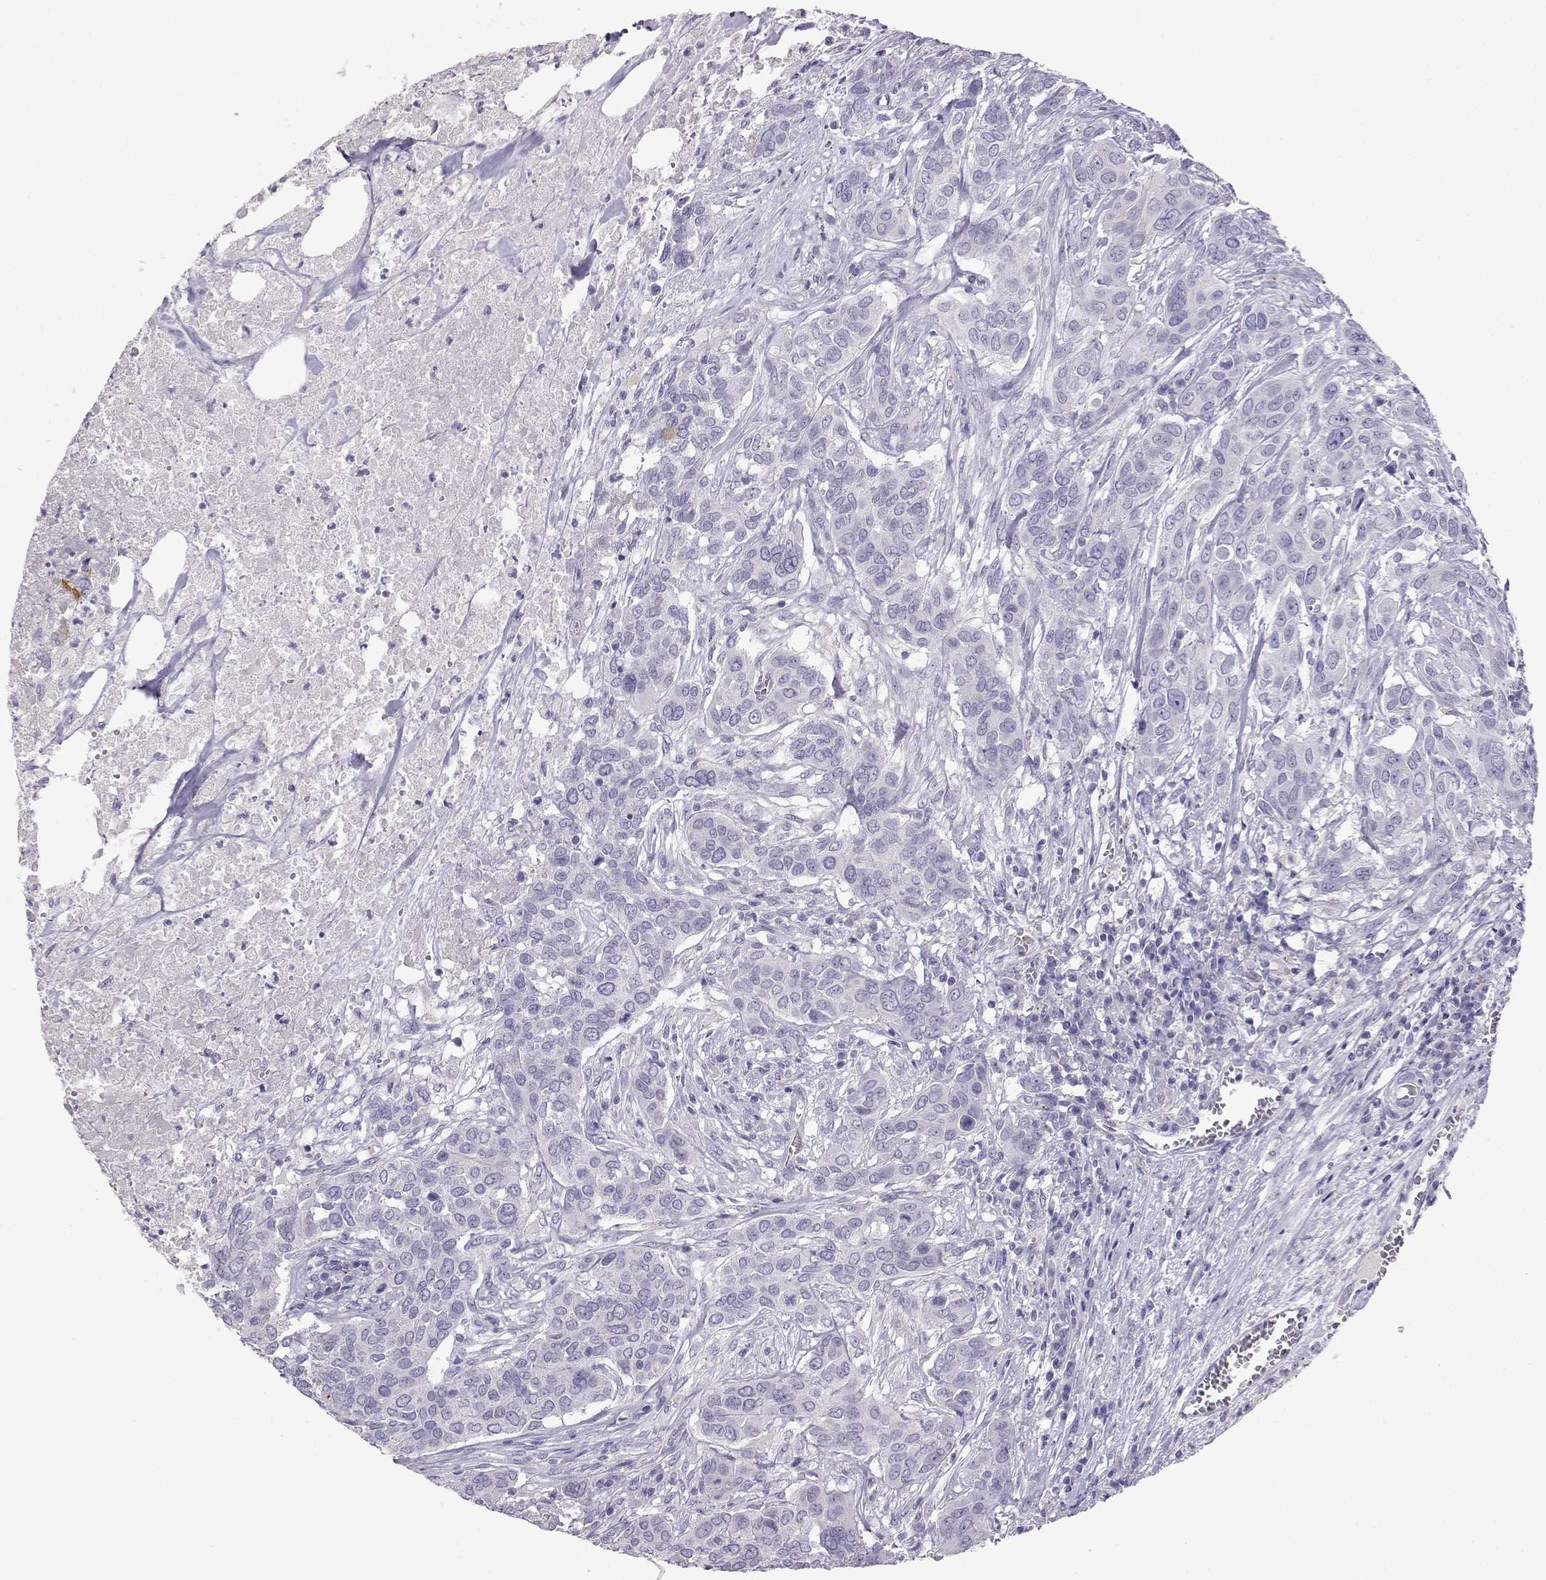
{"staining": {"intensity": "negative", "quantity": "none", "location": "none"}, "tissue": "urothelial cancer", "cell_type": "Tumor cells", "image_type": "cancer", "snomed": [{"axis": "morphology", "description": "Urothelial carcinoma, NOS"}, {"axis": "morphology", "description": "Urothelial carcinoma, High grade"}, {"axis": "topography", "description": "Urinary bladder"}], "caption": "Immunohistochemistry of human urothelial cancer shows no expression in tumor cells.", "gene": "ENDOU", "patient": {"sex": "male", "age": 63}}